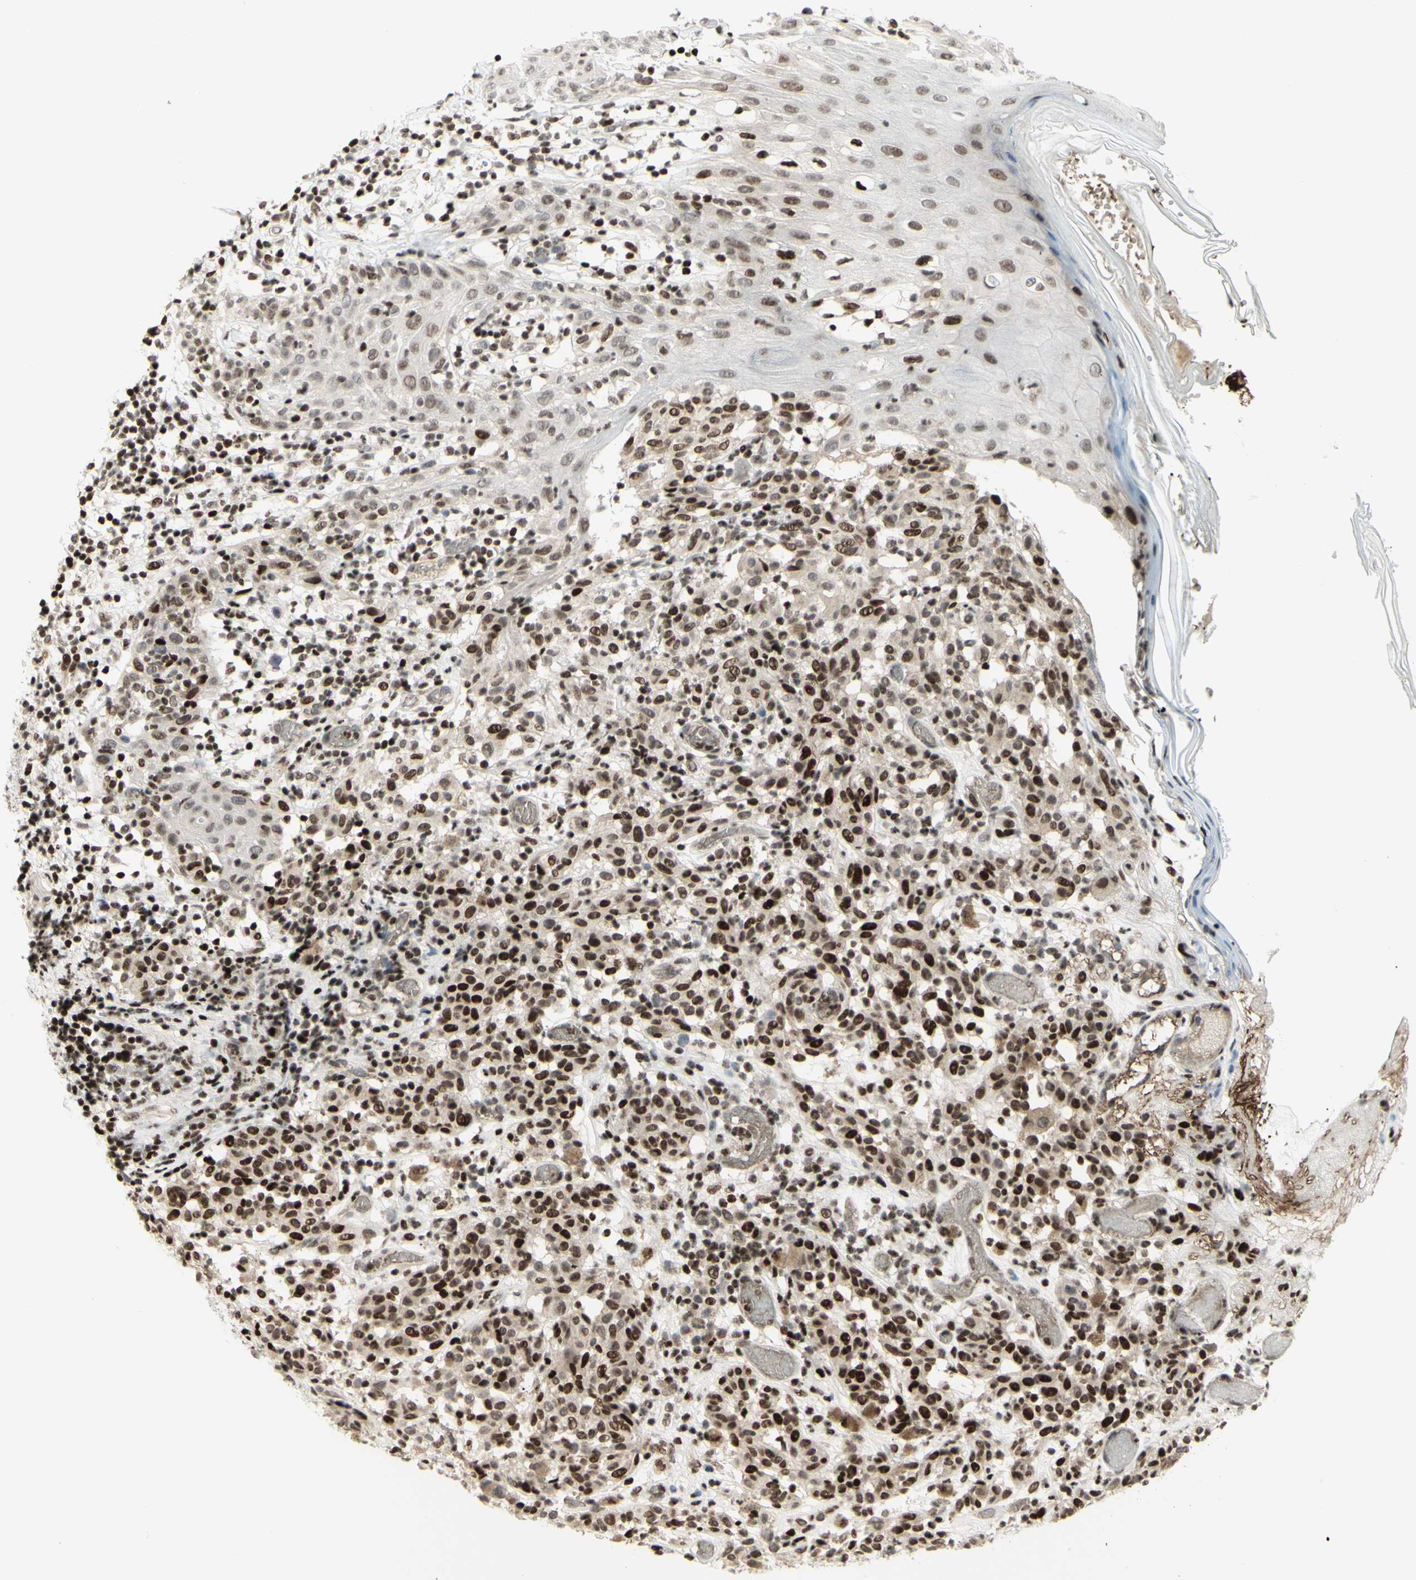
{"staining": {"intensity": "moderate", "quantity": ">75%", "location": "nuclear"}, "tissue": "melanoma", "cell_type": "Tumor cells", "image_type": "cancer", "snomed": [{"axis": "morphology", "description": "Malignant melanoma, NOS"}, {"axis": "topography", "description": "Skin"}], "caption": "This image displays IHC staining of human malignant melanoma, with medium moderate nuclear staining in about >75% of tumor cells.", "gene": "CDKL5", "patient": {"sex": "female", "age": 46}}